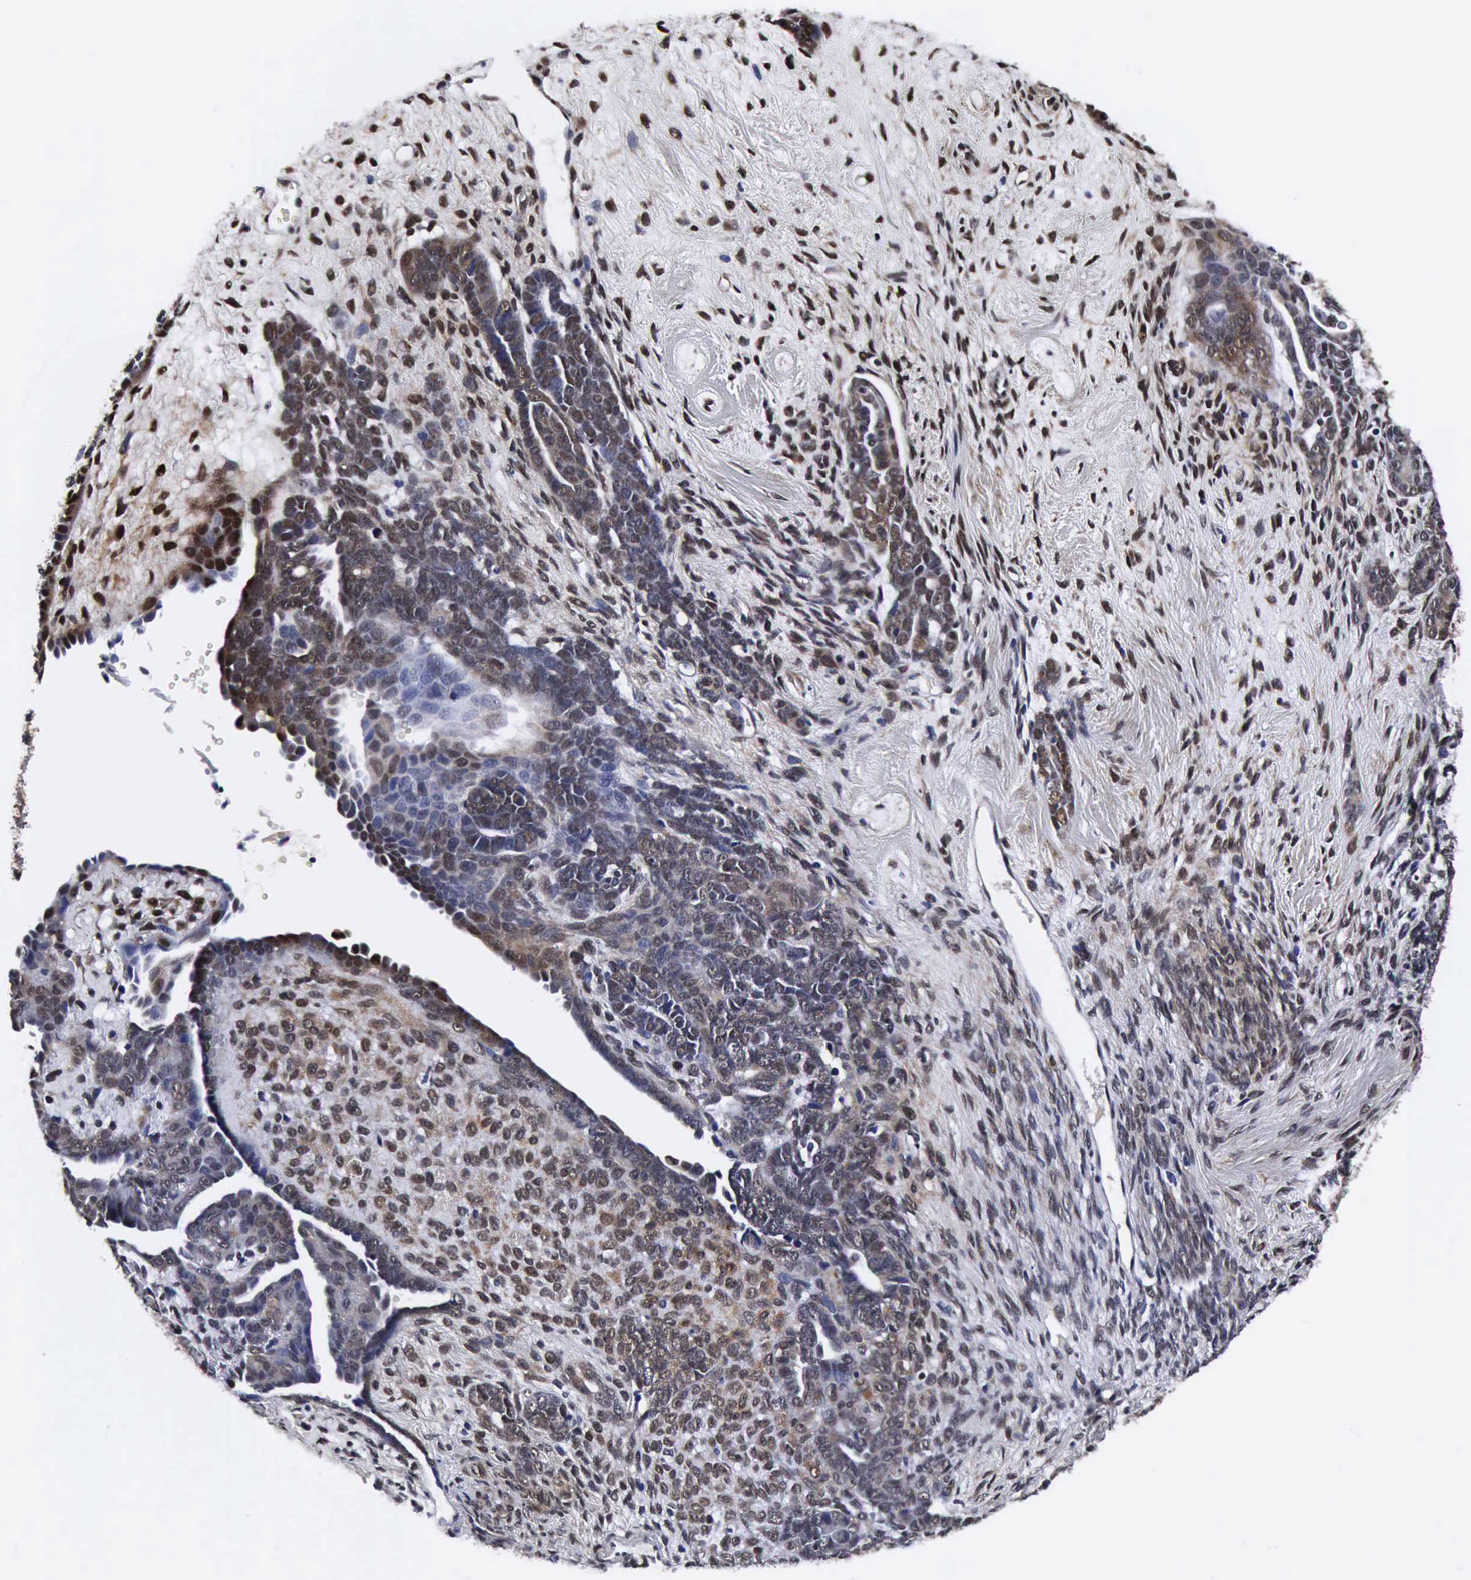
{"staining": {"intensity": "negative", "quantity": "none", "location": "none"}, "tissue": "endometrial cancer", "cell_type": "Tumor cells", "image_type": "cancer", "snomed": [{"axis": "morphology", "description": "Neoplasm, malignant, NOS"}, {"axis": "topography", "description": "Endometrium"}], "caption": "Immunohistochemical staining of human endometrial cancer exhibits no significant positivity in tumor cells. The staining is performed using DAB (3,3'-diaminobenzidine) brown chromogen with nuclei counter-stained in using hematoxylin.", "gene": "UBC", "patient": {"sex": "female", "age": 74}}